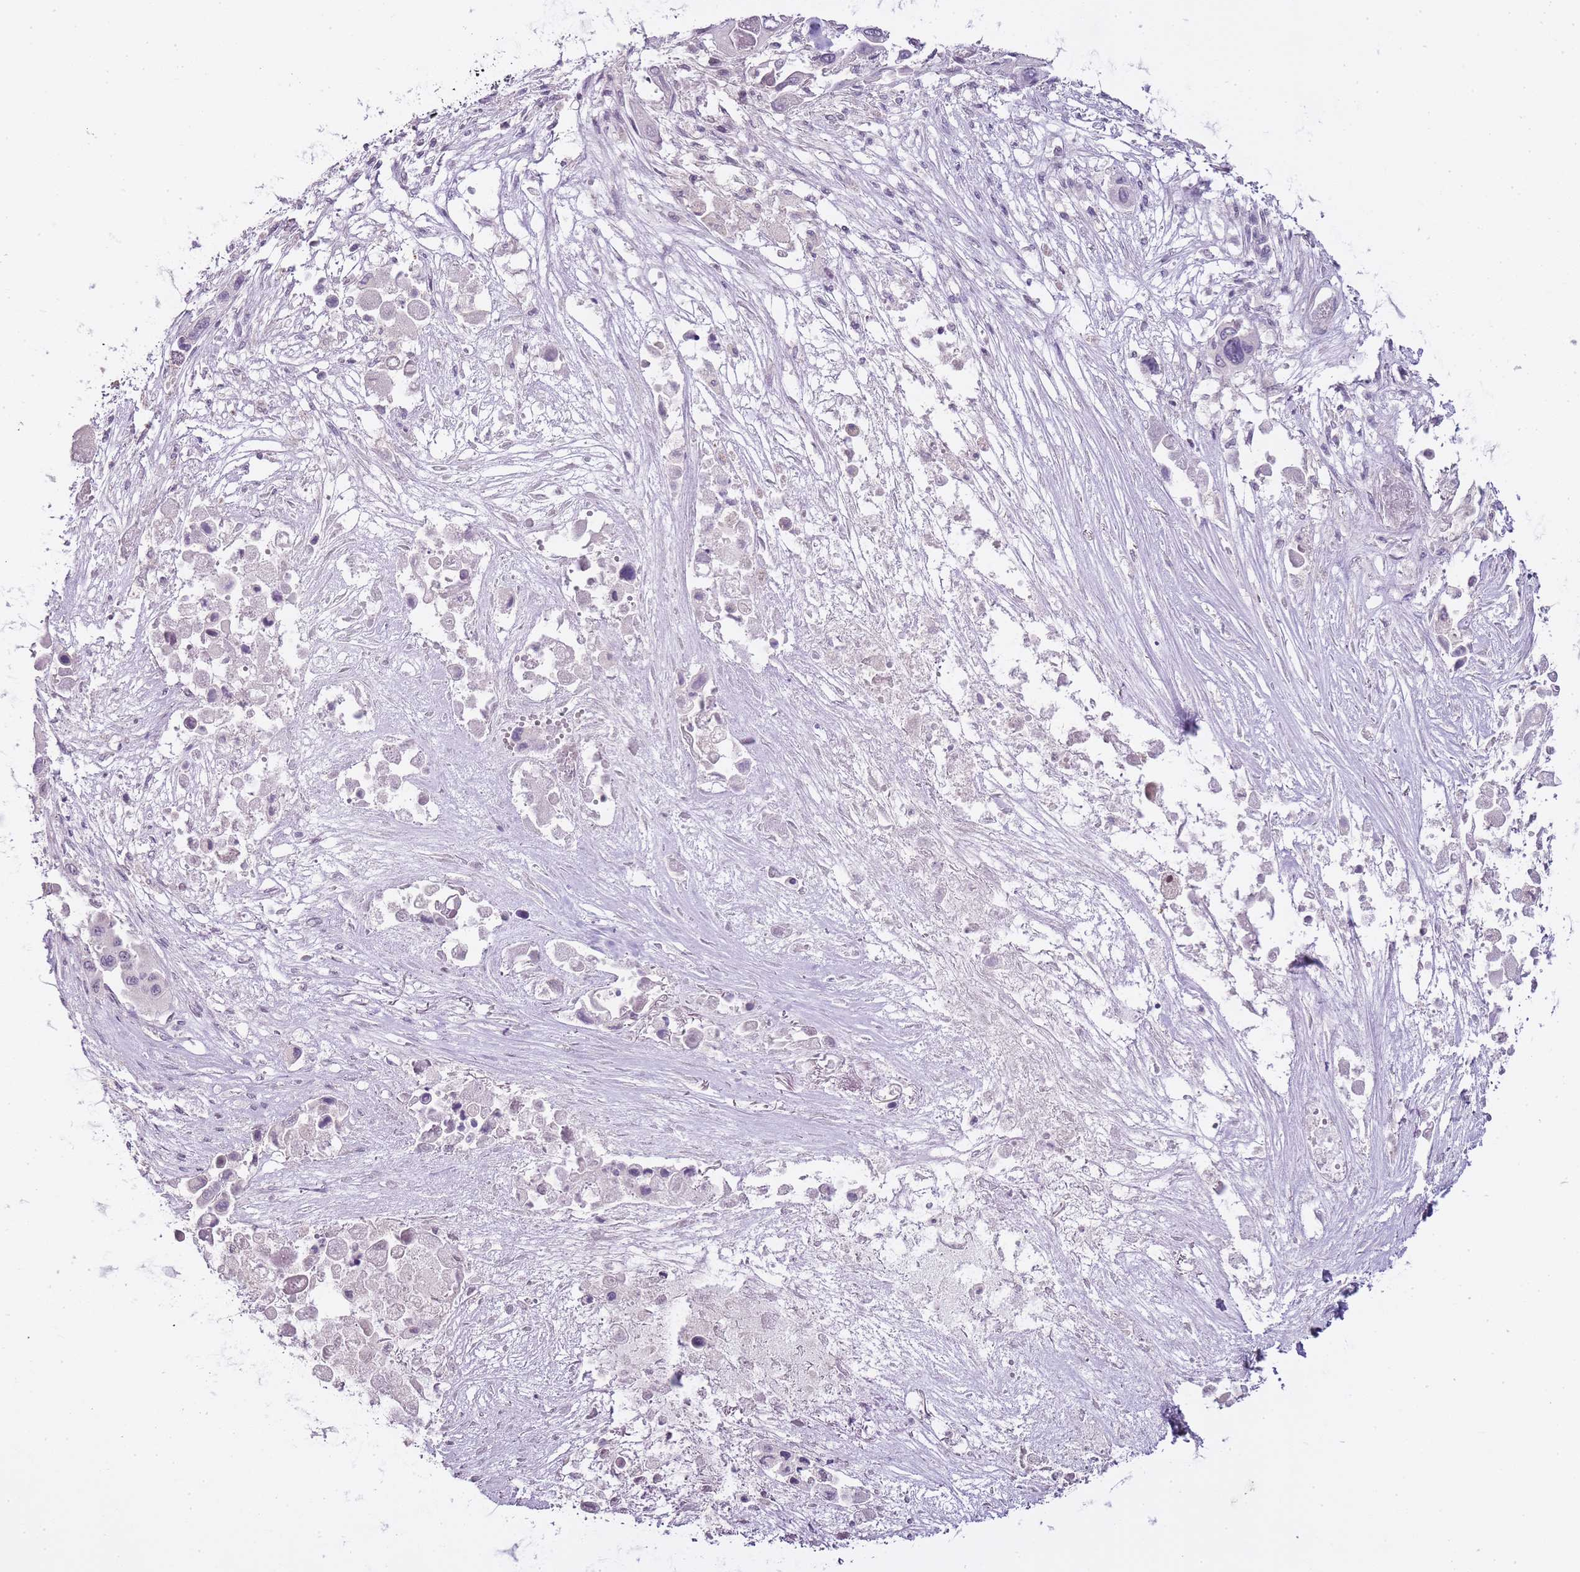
{"staining": {"intensity": "negative", "quantity": "none", "location": "none"}, "tissue": "pancreatic cancer", "cell_type": "Tumor cells", "image_type": "cancer", "snomed": [{"axis": "morphology", "description": "Adenocarcinoma, NOS"}, {"axis": "topography", "description": "Pancreas"}], "caption": "The photomicrograph shows no significant staining in tumor cells of pancreatic adenocarcinoma.", "gene": "OGG1", "patient": {"sex": "male", "age": 92}}